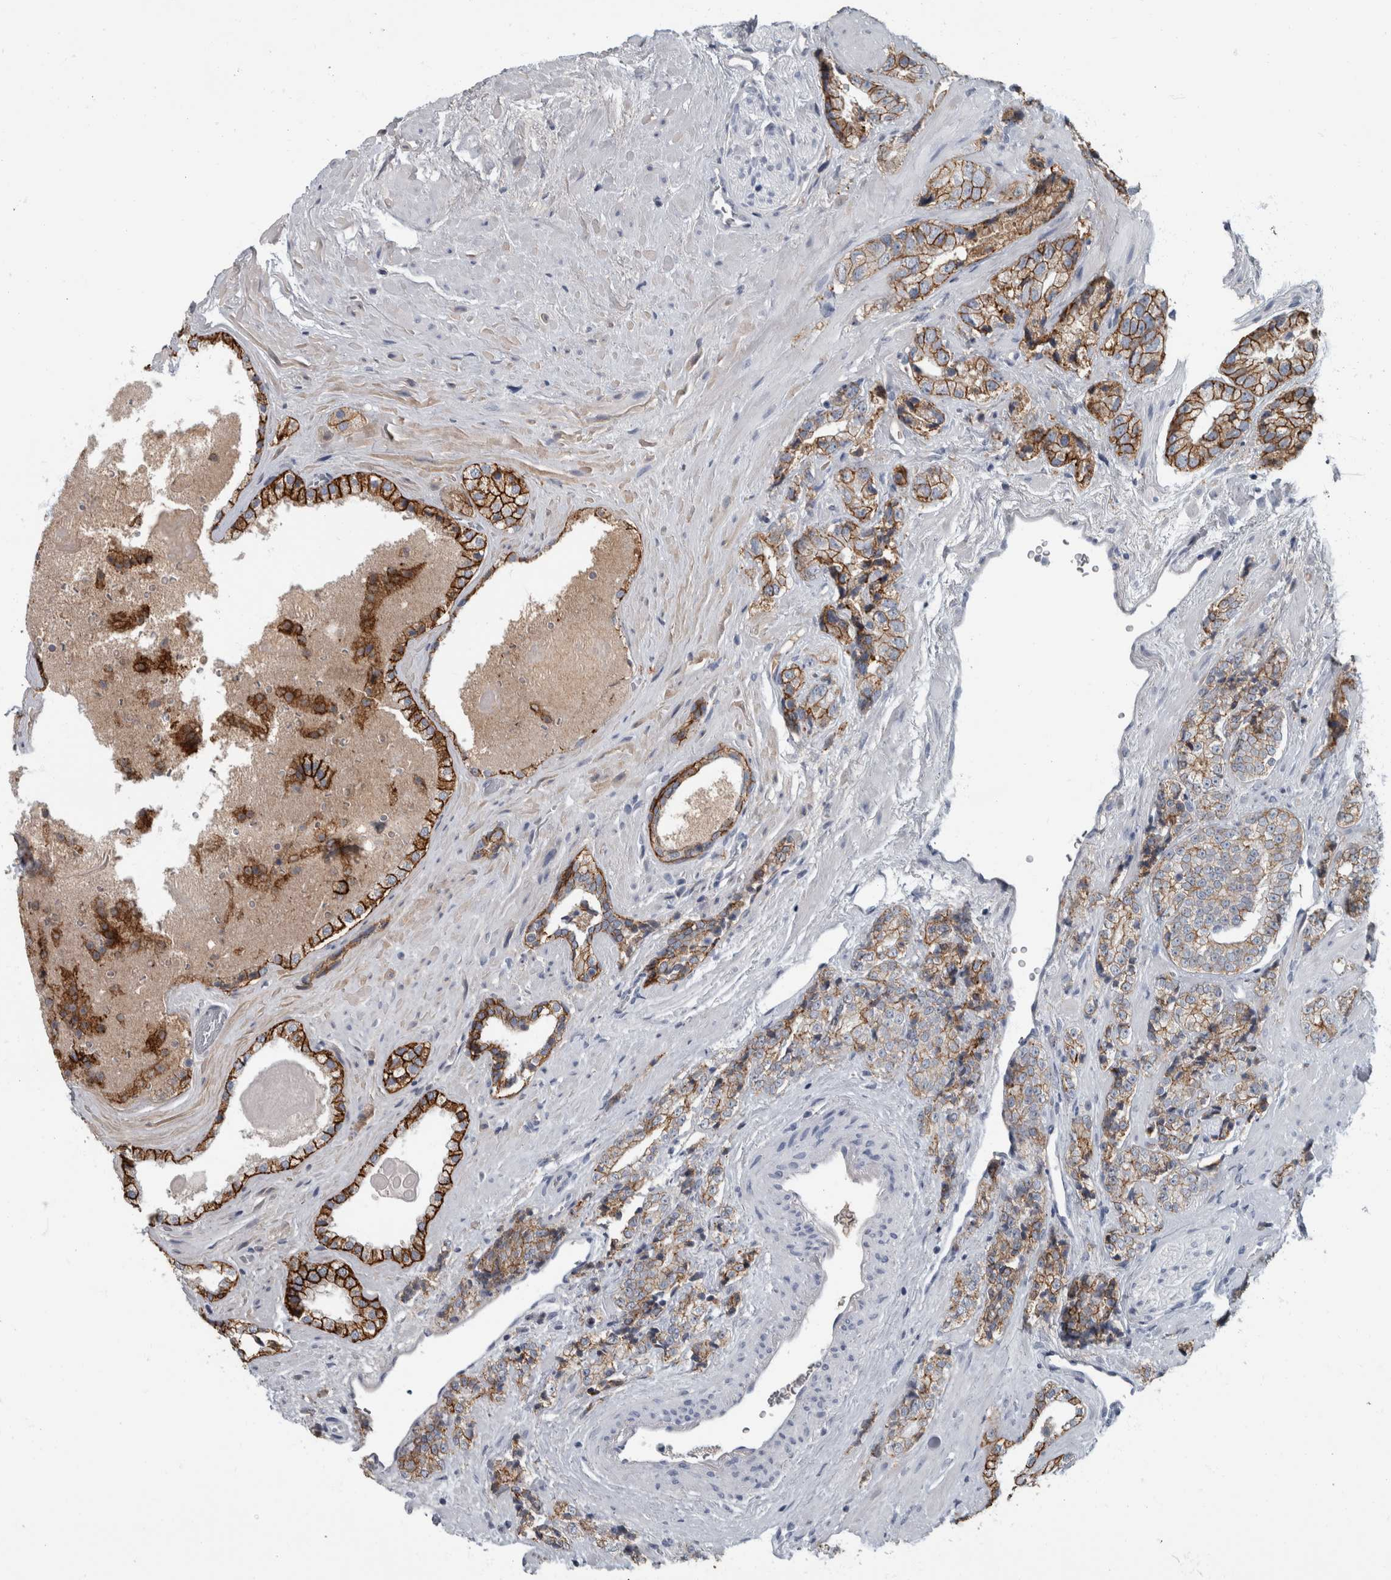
{"staining": {"intensity": "strong", "quantity": "25%-75%", "location": "cytoplasmic/membranous"}, "tissue": "prostate cancer", "cell_type": "Tumor cells", "image_type": "cancer", "snomed": [{"axis": "morphology", "description": "Adenocarcinoma, High grade"}, {"axis": "topography", "description": "Prostate"}], "caption": "Immunohistochemical staining of prostate cancer demonstrates high levels of strong cytoplasmic/membranous staining in about 25%-75% of tumor cells.", "gene": "DSG2", "patient": {"sex": "male", "age": 71}}